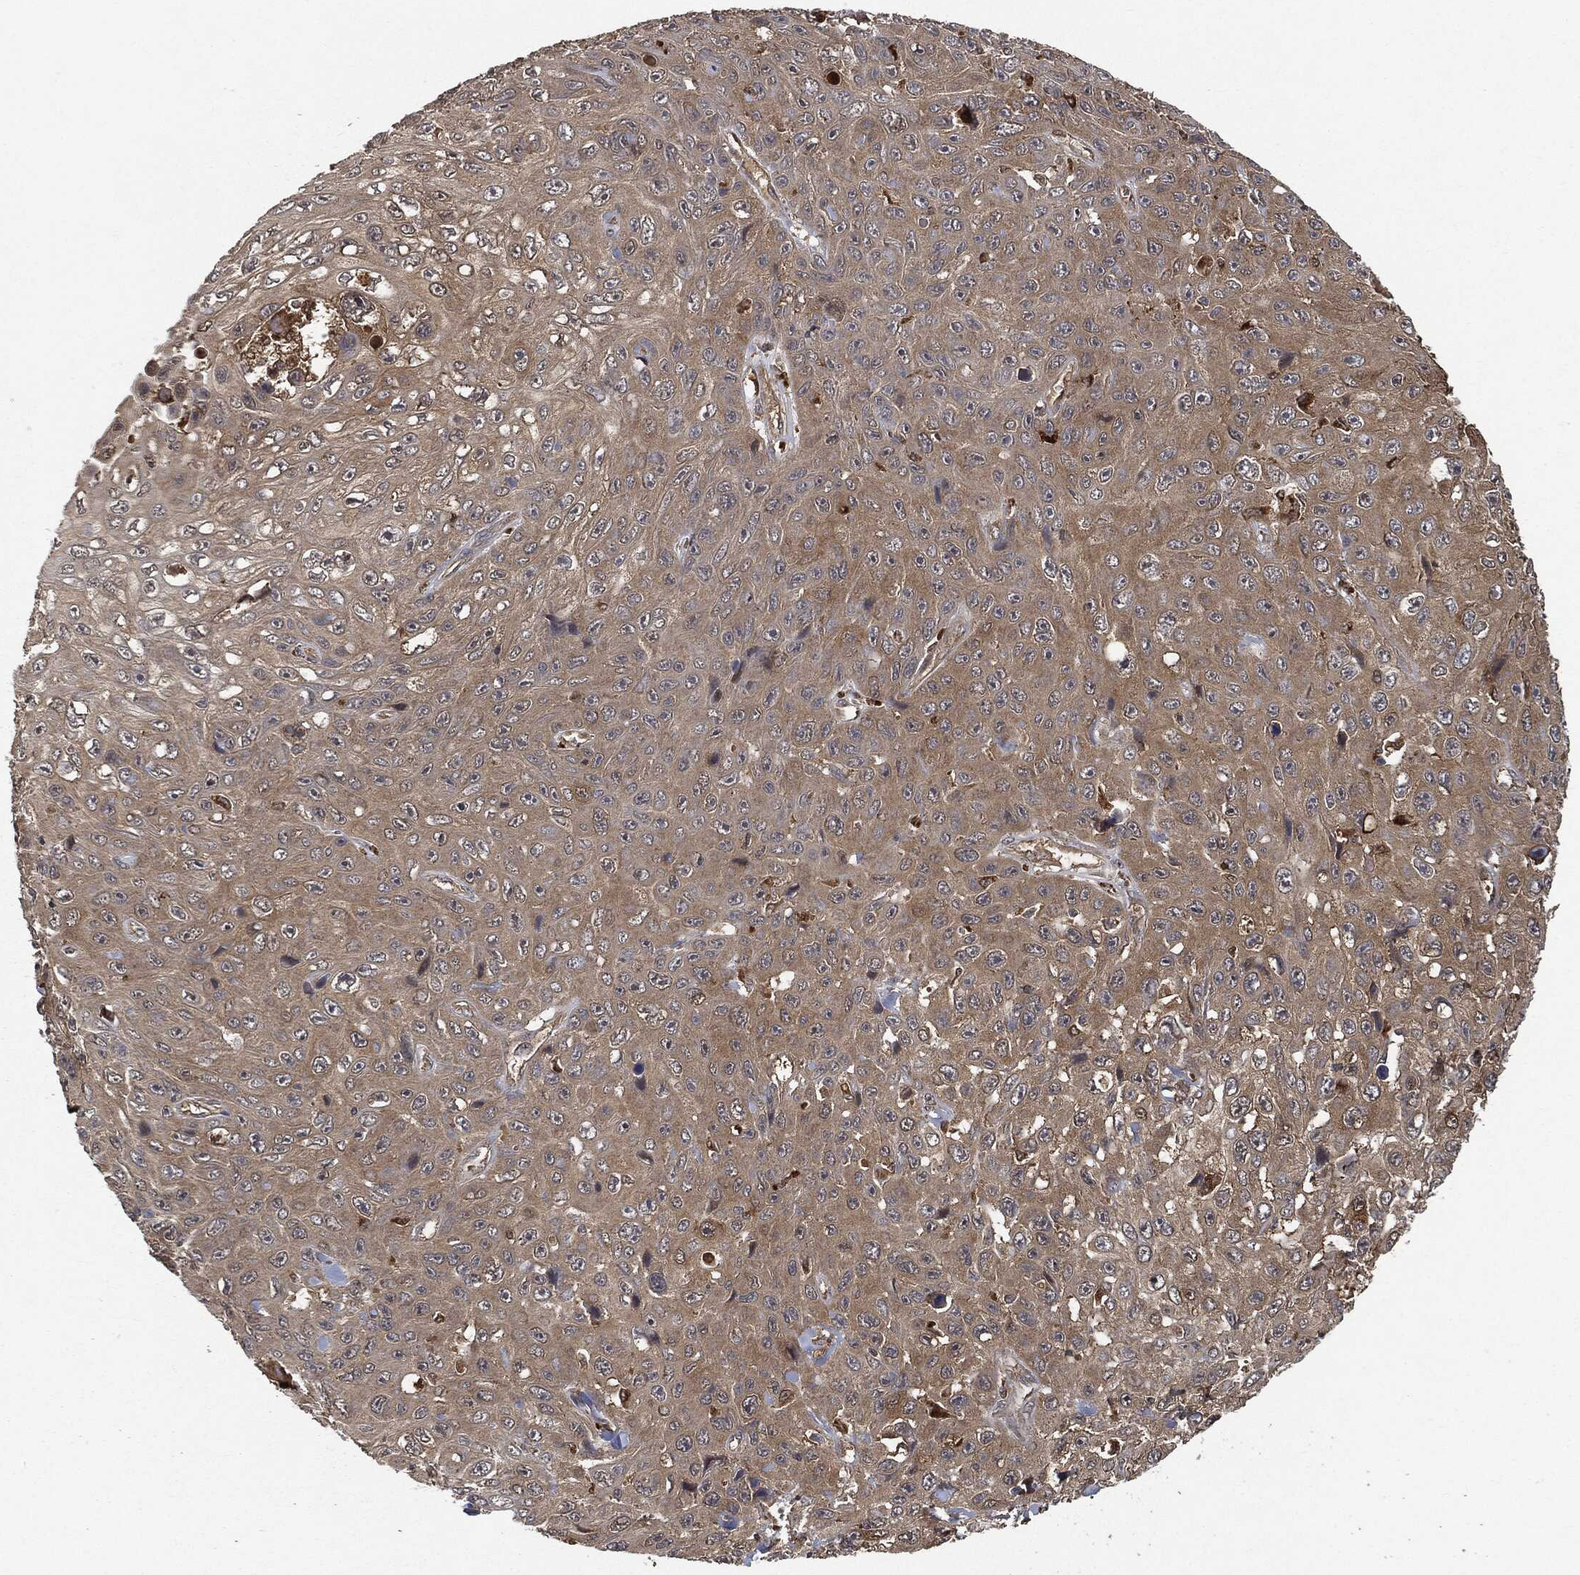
{"staining": {"intensity": "weak", "quantity": "25%-75%", "location": "cytoplasmic/membranous"}, "tissue": "skin cancer", "cell_type": "Tumor cells", "image_type": "cancer", "snomed": [{"axis": "morphology", "description": "Squamous cell carcinoma, NOS"}, {"axis": "topography", "description": "Skin"}], "caption": "The image reveals staining of skin squamous cell carcinoma, revealing weak cytoplasmic/membranous protein positivity (brown color) within tumor cells.", "gene": "BRAF", "patient": {"sex": "male", "age": 82}}